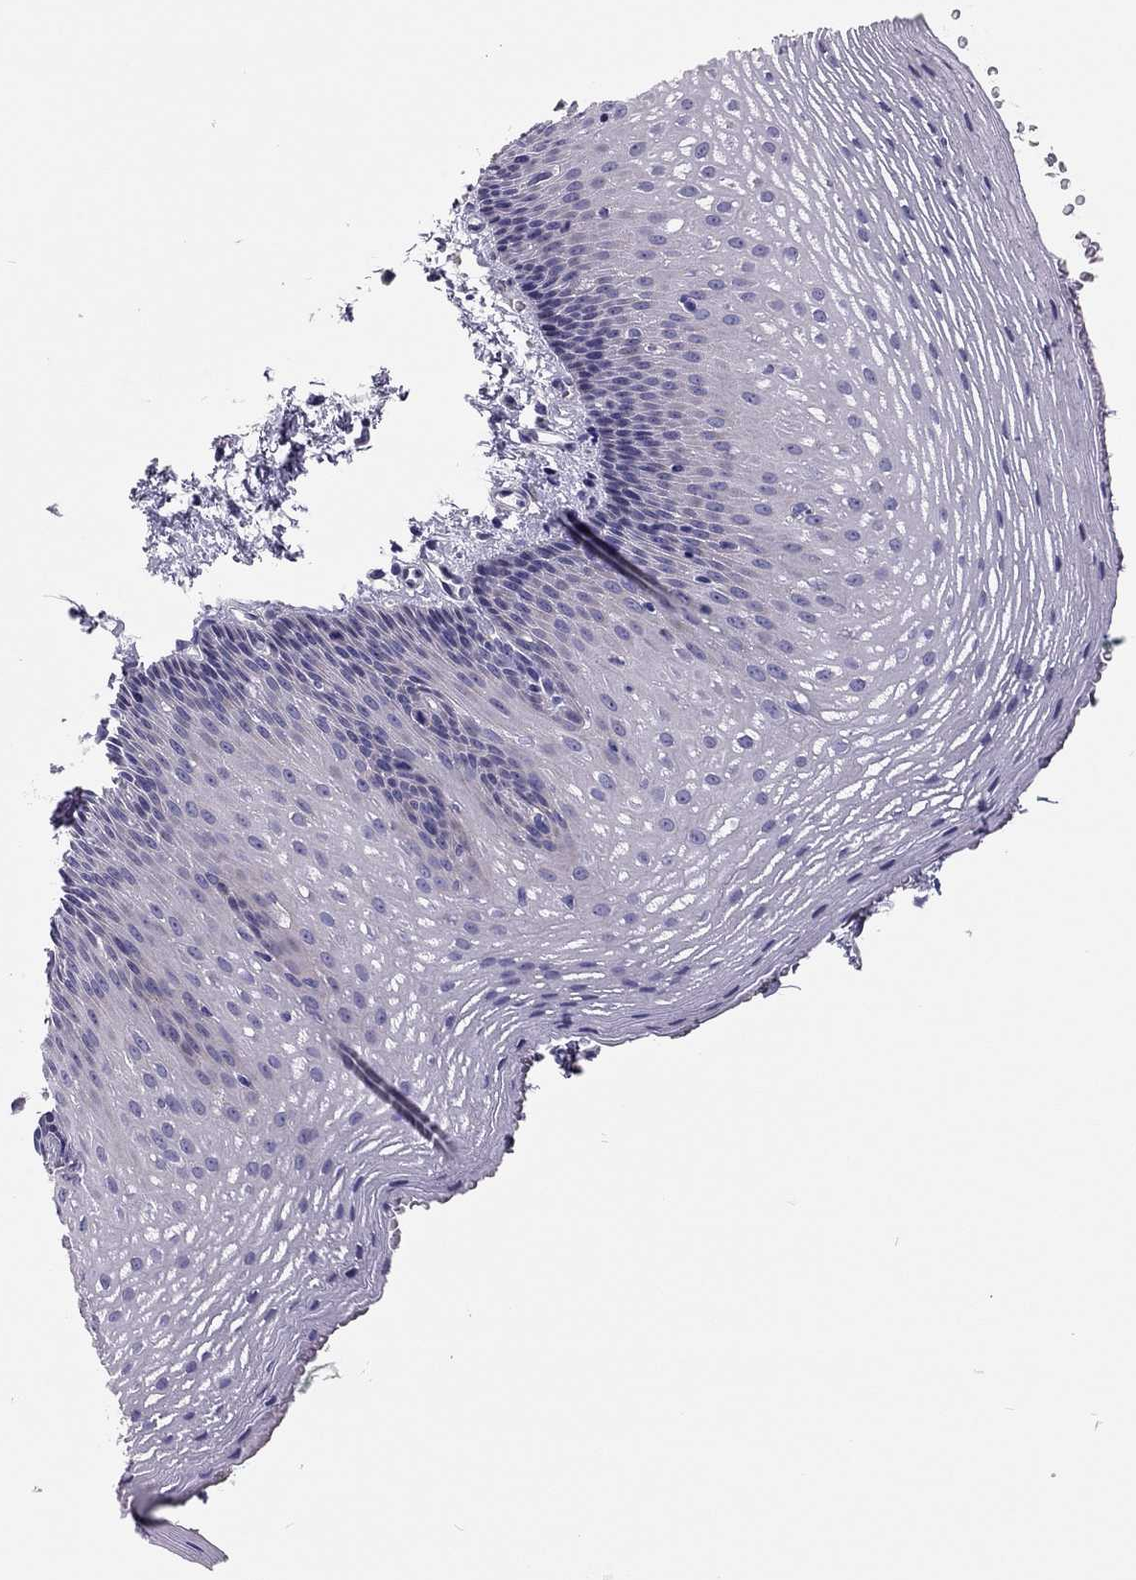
{"staining": {"intensity": "negative", "quantity": "none", "location": "none"}, "tissue": "esophagus", "cell_type": "Squamous epithelial cells", "image_type": "normal", "snomed": [{"axis": "morphology", "description": "Normal tissue, NOS"}, {"axis": "topography", "description": "Esophagus"}], "caption": "DAB (3,3'-diaminobenzidine) immunohistochemical staining of unremarkable esophagus reveals no significant staining in squamous epithelial cells.", "gene": "SCARB1", "patient": {"sex": "male", "age": 76}}